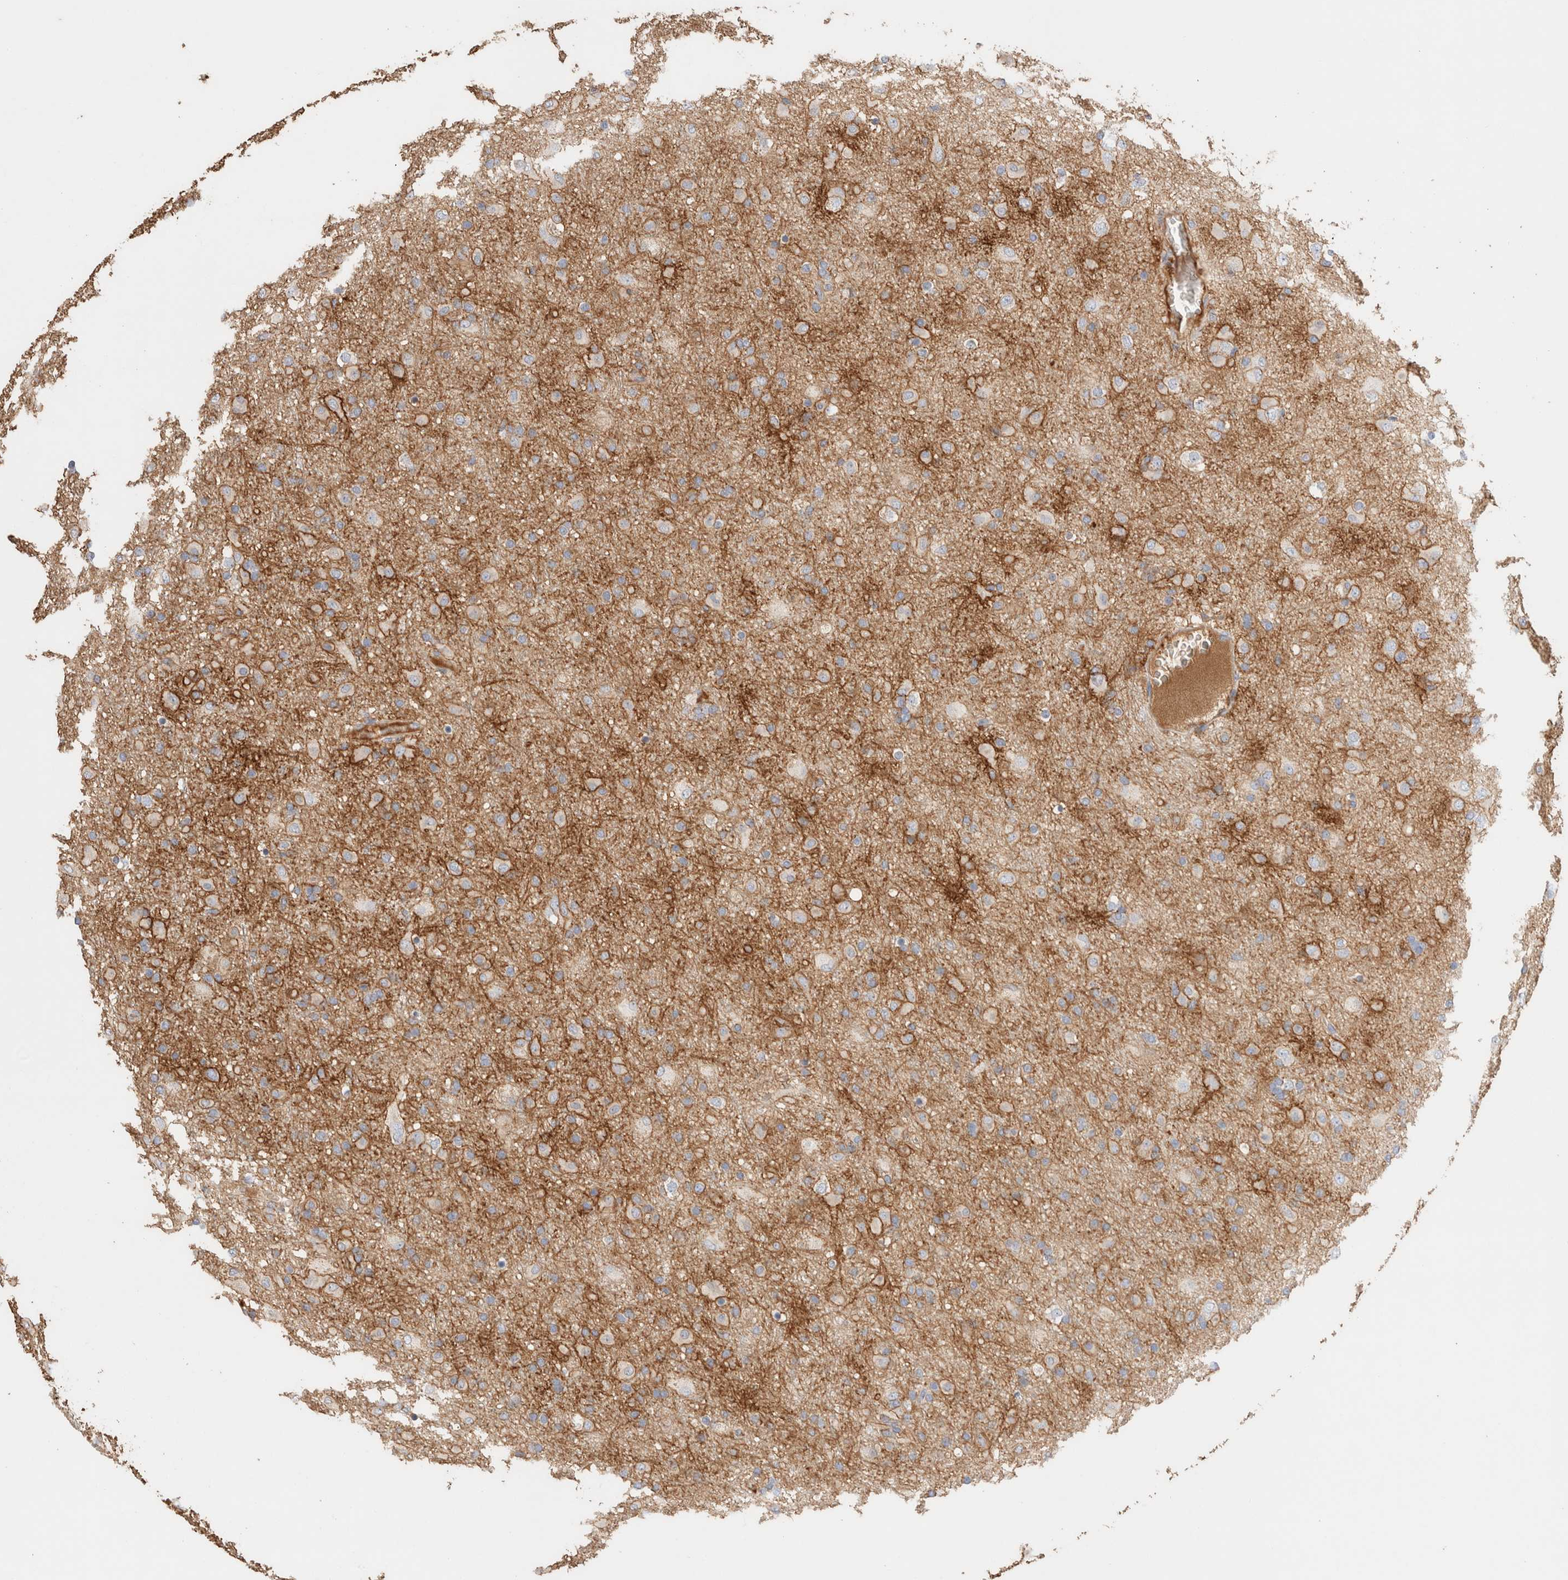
{"staining": {"intensity": "moderate", "quantity": "<25%", "location": "cytoplasmic/membranous"}, "tissue": "glioma", "cell_type": "Tumor cells", "image_type": "cancer", "snomed": [{"axis": "morphology", "description": "Glioma, malignant, Low grade"}, {"axis": "topography", "description": "Brain"}], "caption": "IHC staining of malignant glioma (low-grade), which shows low levels of moderate cytoplasmic/membranous staining in approximately <25% of tumor cells indicating moderate cytoplasmic/membranous protein positivity. The staining was performed using DAB (brown) for protein detection and nuclei were counterstained in hematoxylin (blue).", "gene": "PROS1", "patient": {"sex": "male", "age": 65}}